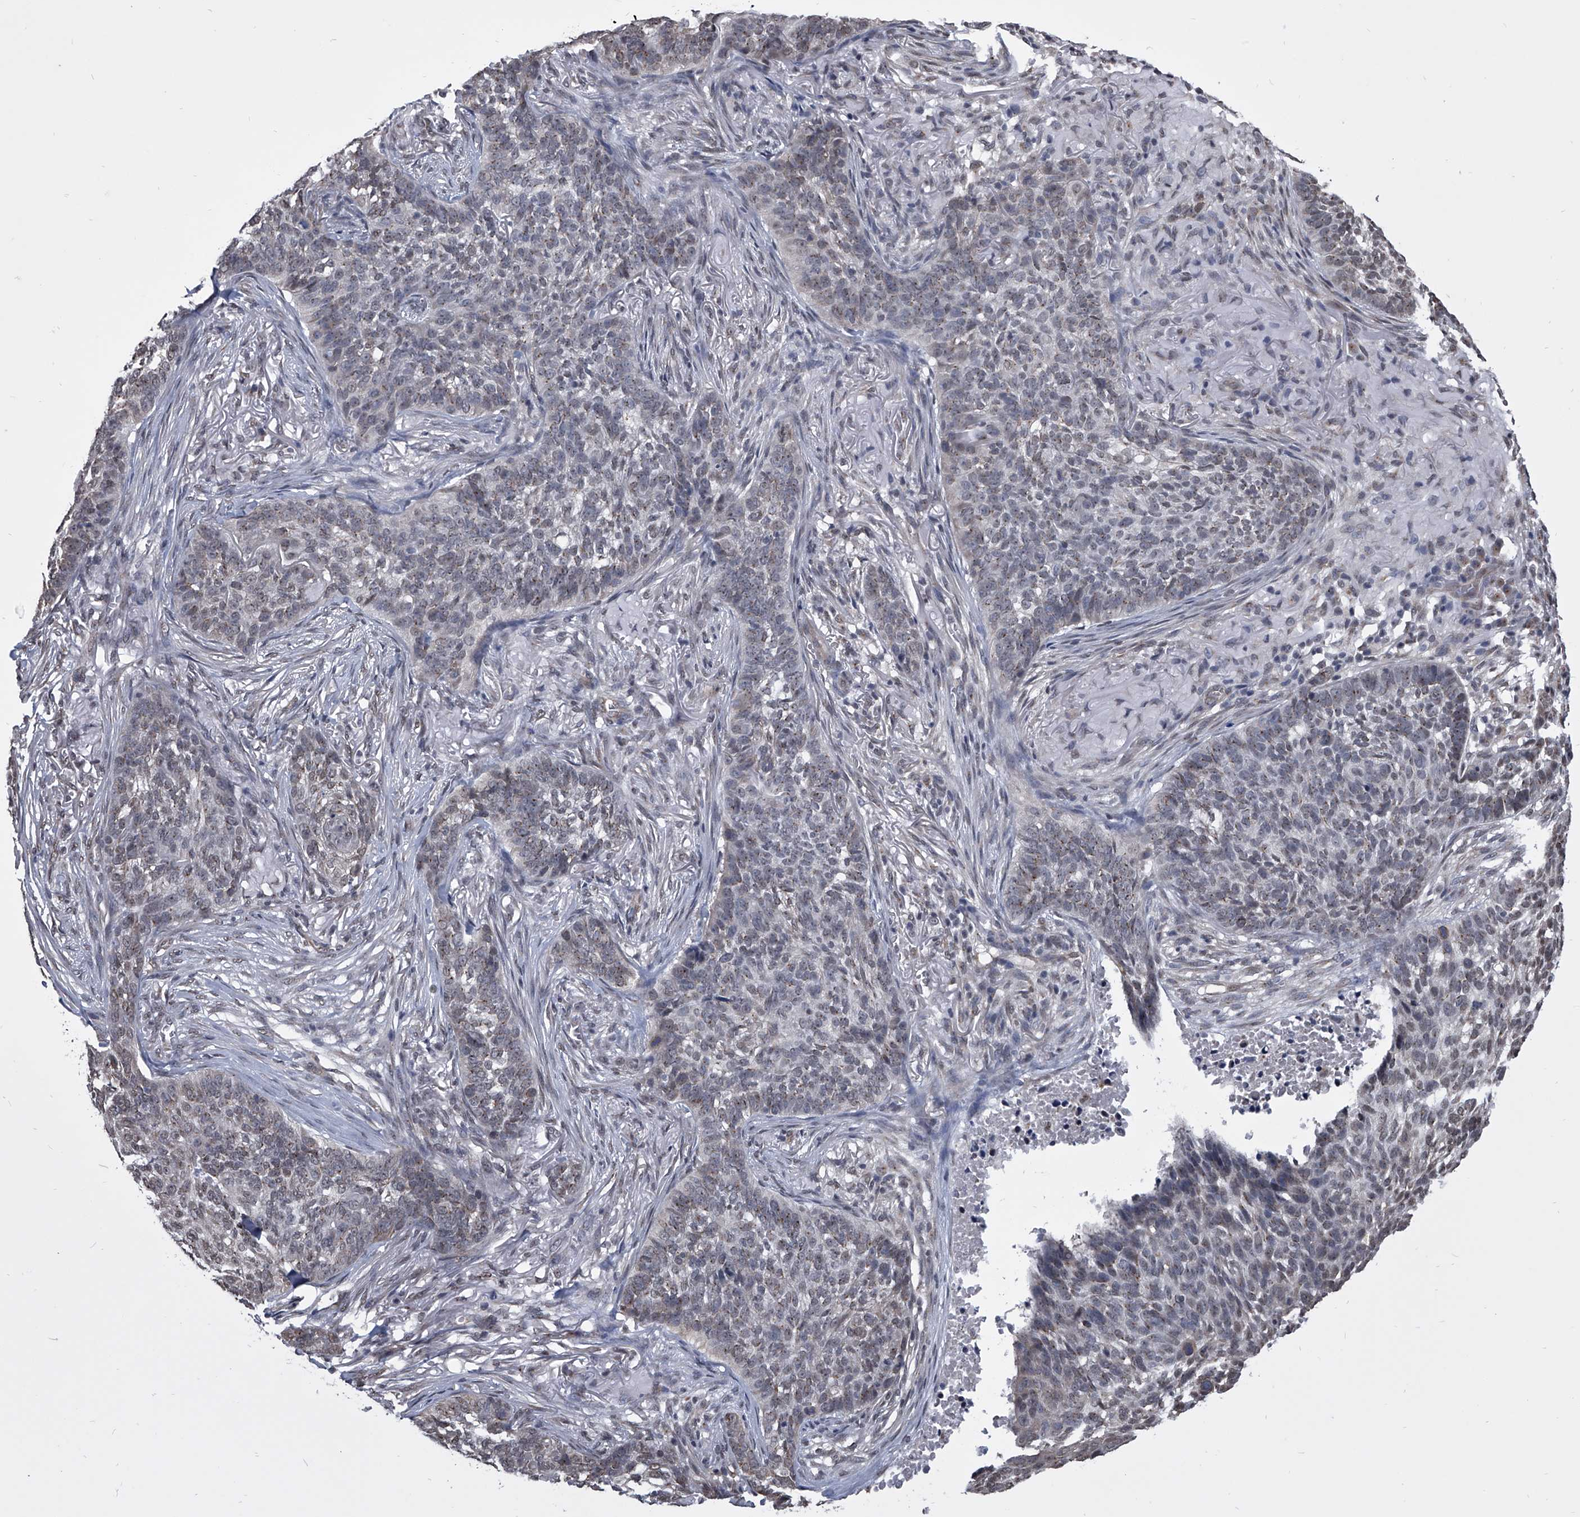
{"staining": {"intensity": "weak", "quantity": "<25%", "location": "nuclear"}, "tissue": "skin cancer", "cell_type": "Tumor cells", "image_type": "cancer", "snomed": [{"axis": "morphology", "description": "Basal cell carcinoma"}, {"axis": "topography", "description": "Skin"}], "caption": "A histopathology image of skin cancer stained for a protein exhibits no brown staining in tumor cells.", "gene": "ZNF76", "patient": {"sex": "male", "age": 85}}